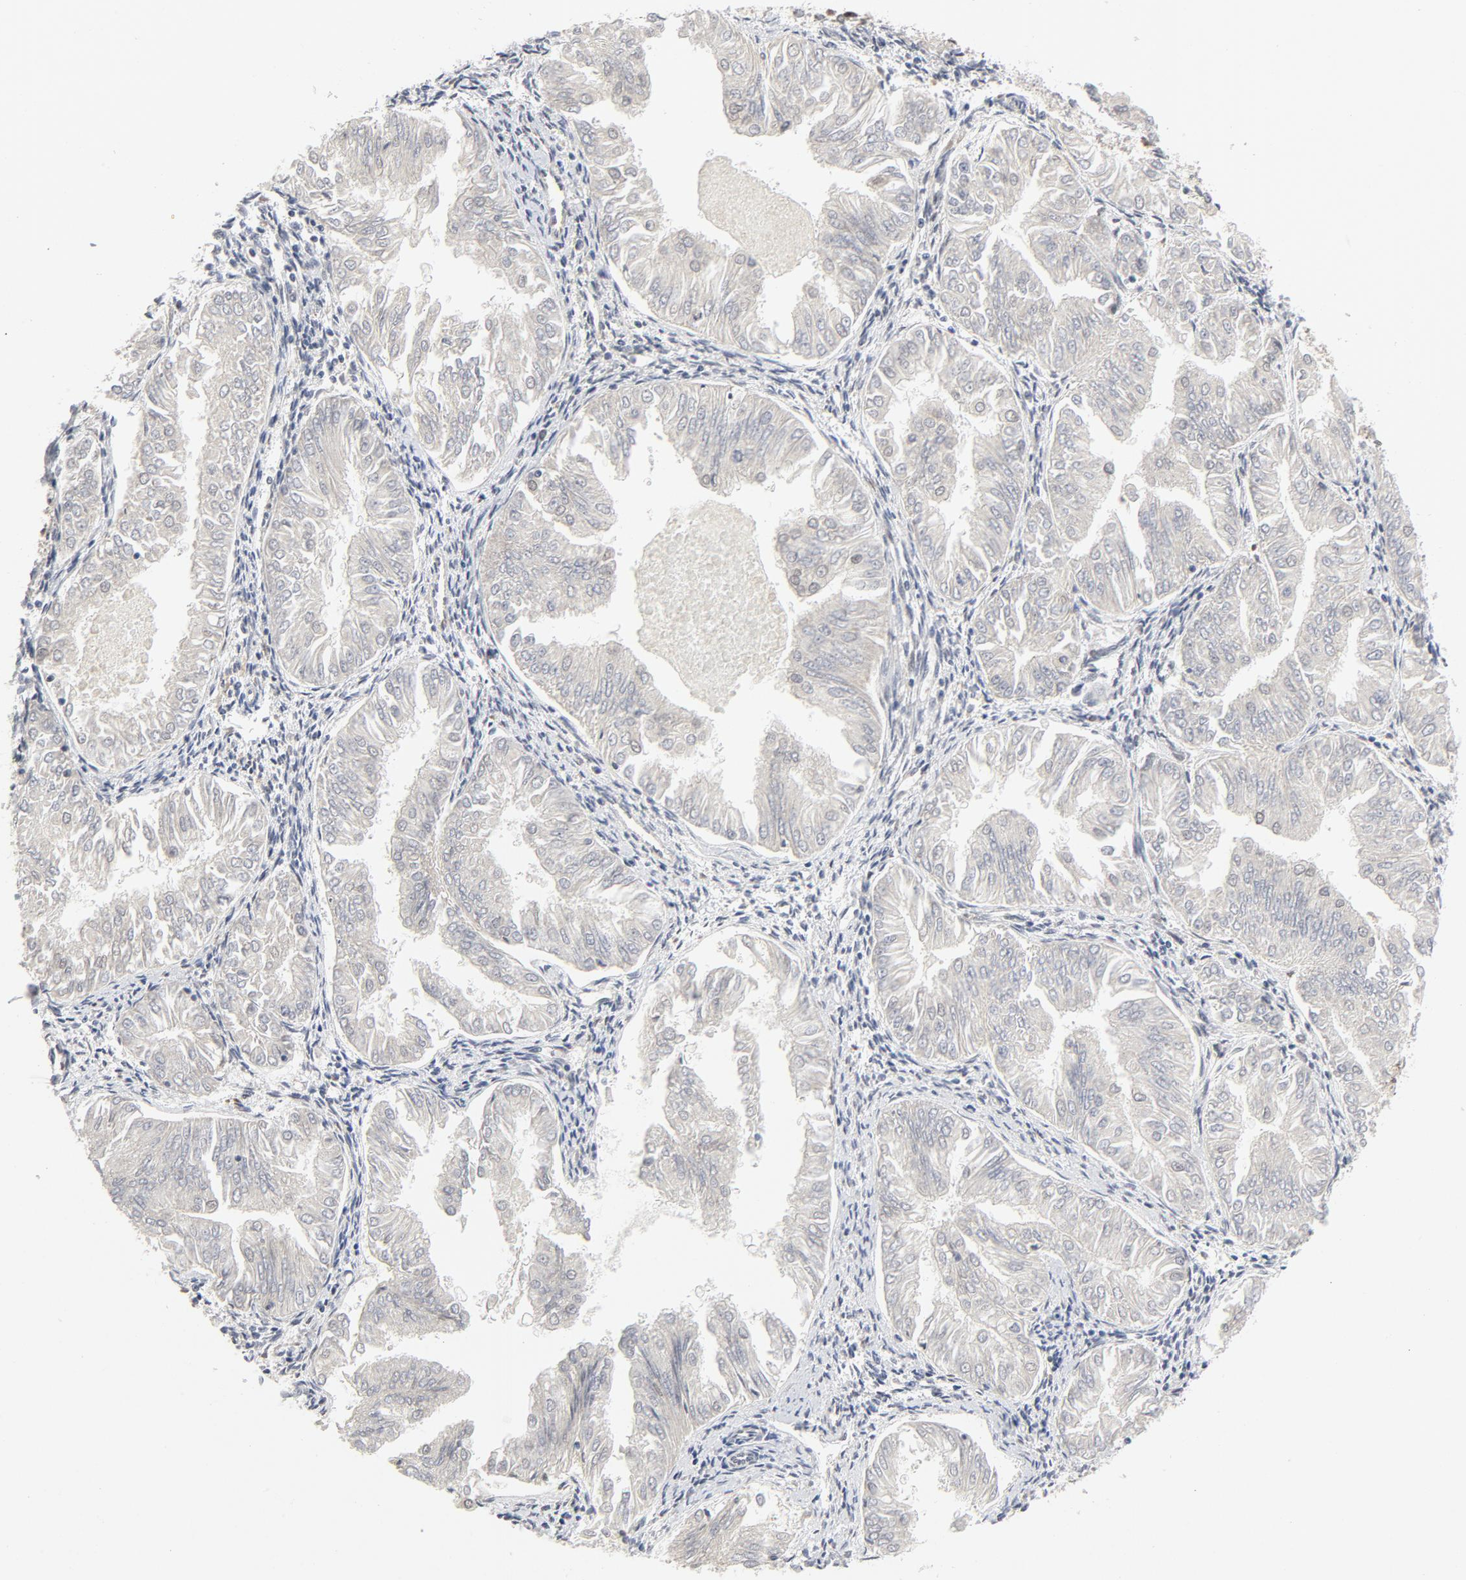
{"staining": {"intensity": "negative", "quantity": "none", "location": "none"}, "tissue": "endometrial cancer", "cell_type": "Tumor cells", "image_type": "cancer", "snomed": [{"axis": "morphology", "description": "Adenocarcinoma, NOS"}, {"axis": "topography", "description": "Endometrium"}], "caption": "Tumor cells show no significant staining in endometrial cancer (adenocarcinoma). (IHC, brightfield microscopy, high magnification).", "gene": "ERCC1", "patient": {"sex": "female", "age": 53}}